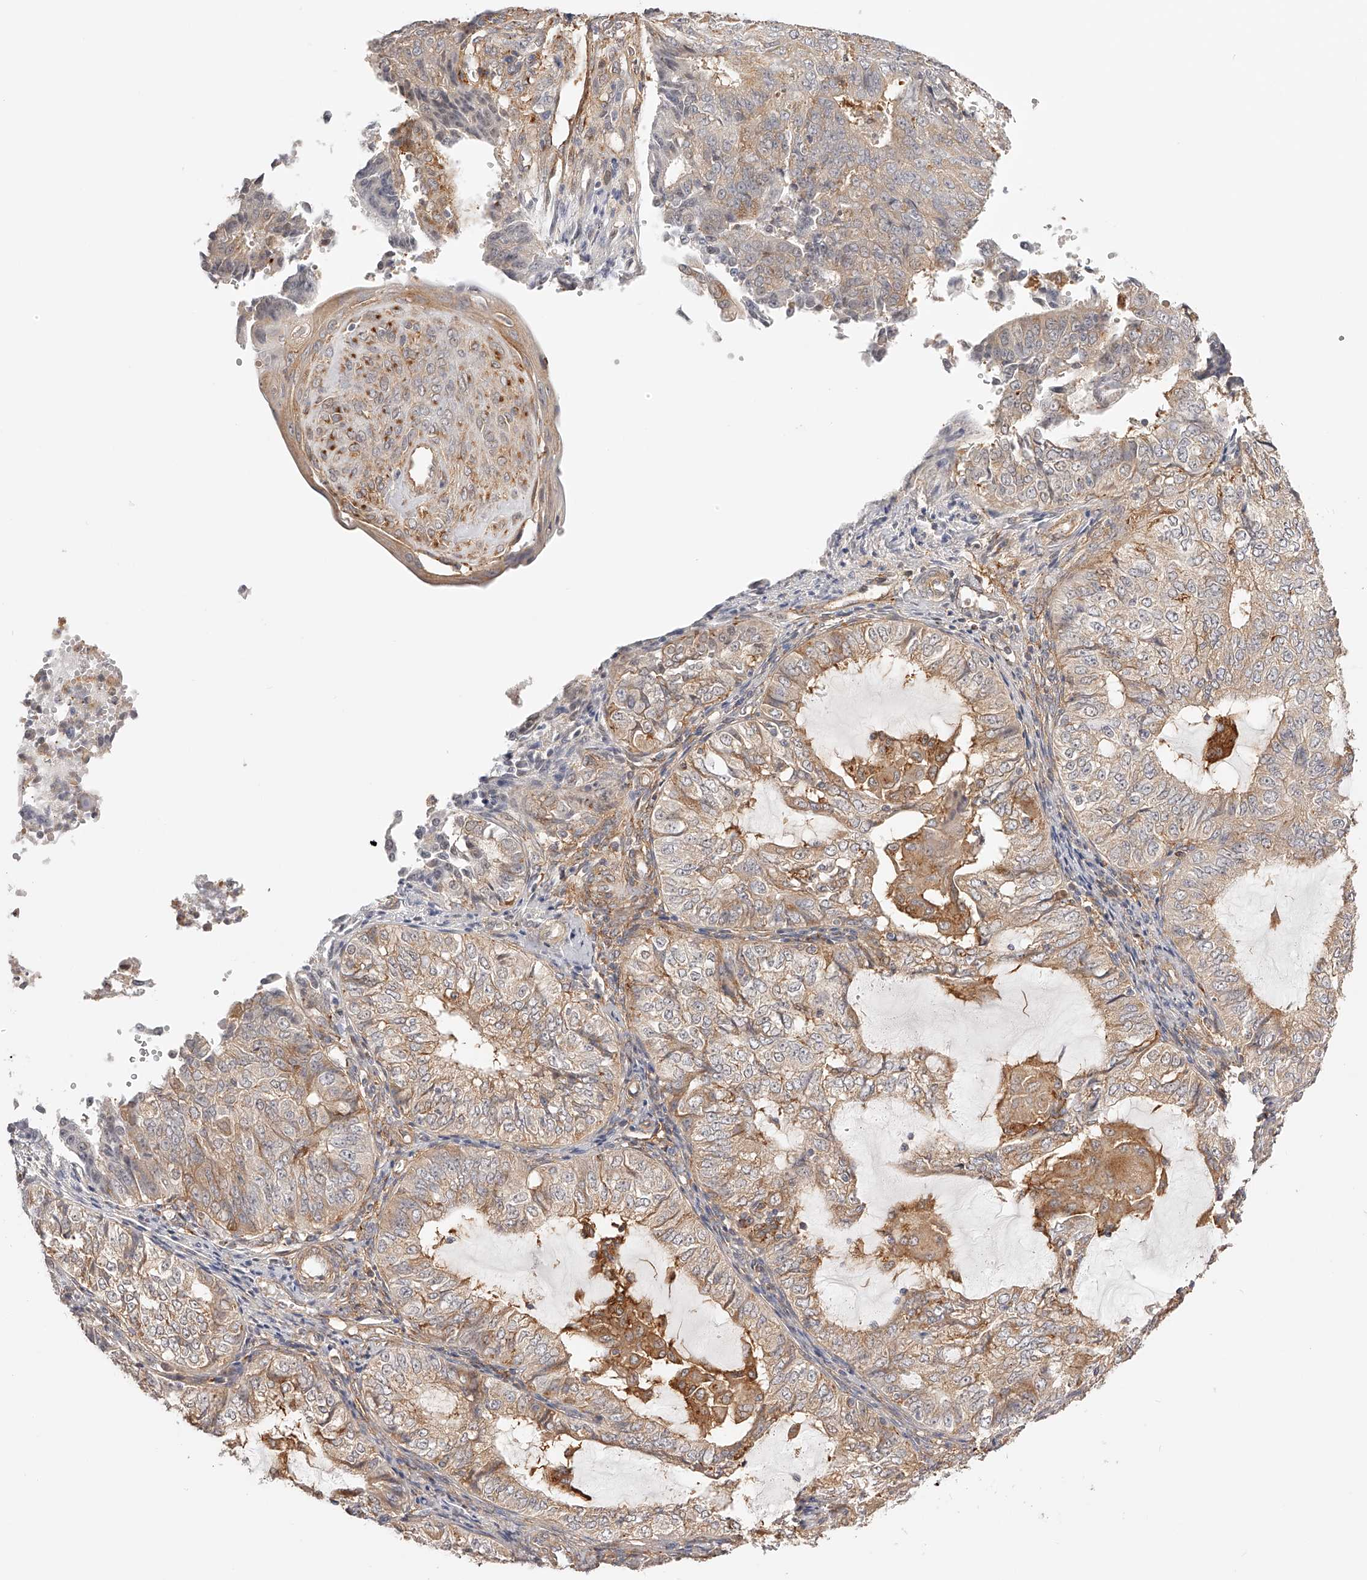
{"staining": {"intensity": "weak", "quantity": ">75%", "location": "cytoplasmic/membranous"}, "tissue": "endometrial cancer", "cell_type": "Tumor cells", "image_type": "cancer", "snomed": [{"axis": "morphology", "description": "Adenocarcinoma, NOS"}, {"axis": "topography", "description": "Endometrium"}], "caption": "An image showing weak cytoplasmic/membranous expression in approximately >75% of tumor cells in endometrial adenocarcinoma, as visualized by brown immunohistochemical staining.", "gene": "SYNC", "patient": {"sex": "female", "age": 32}}